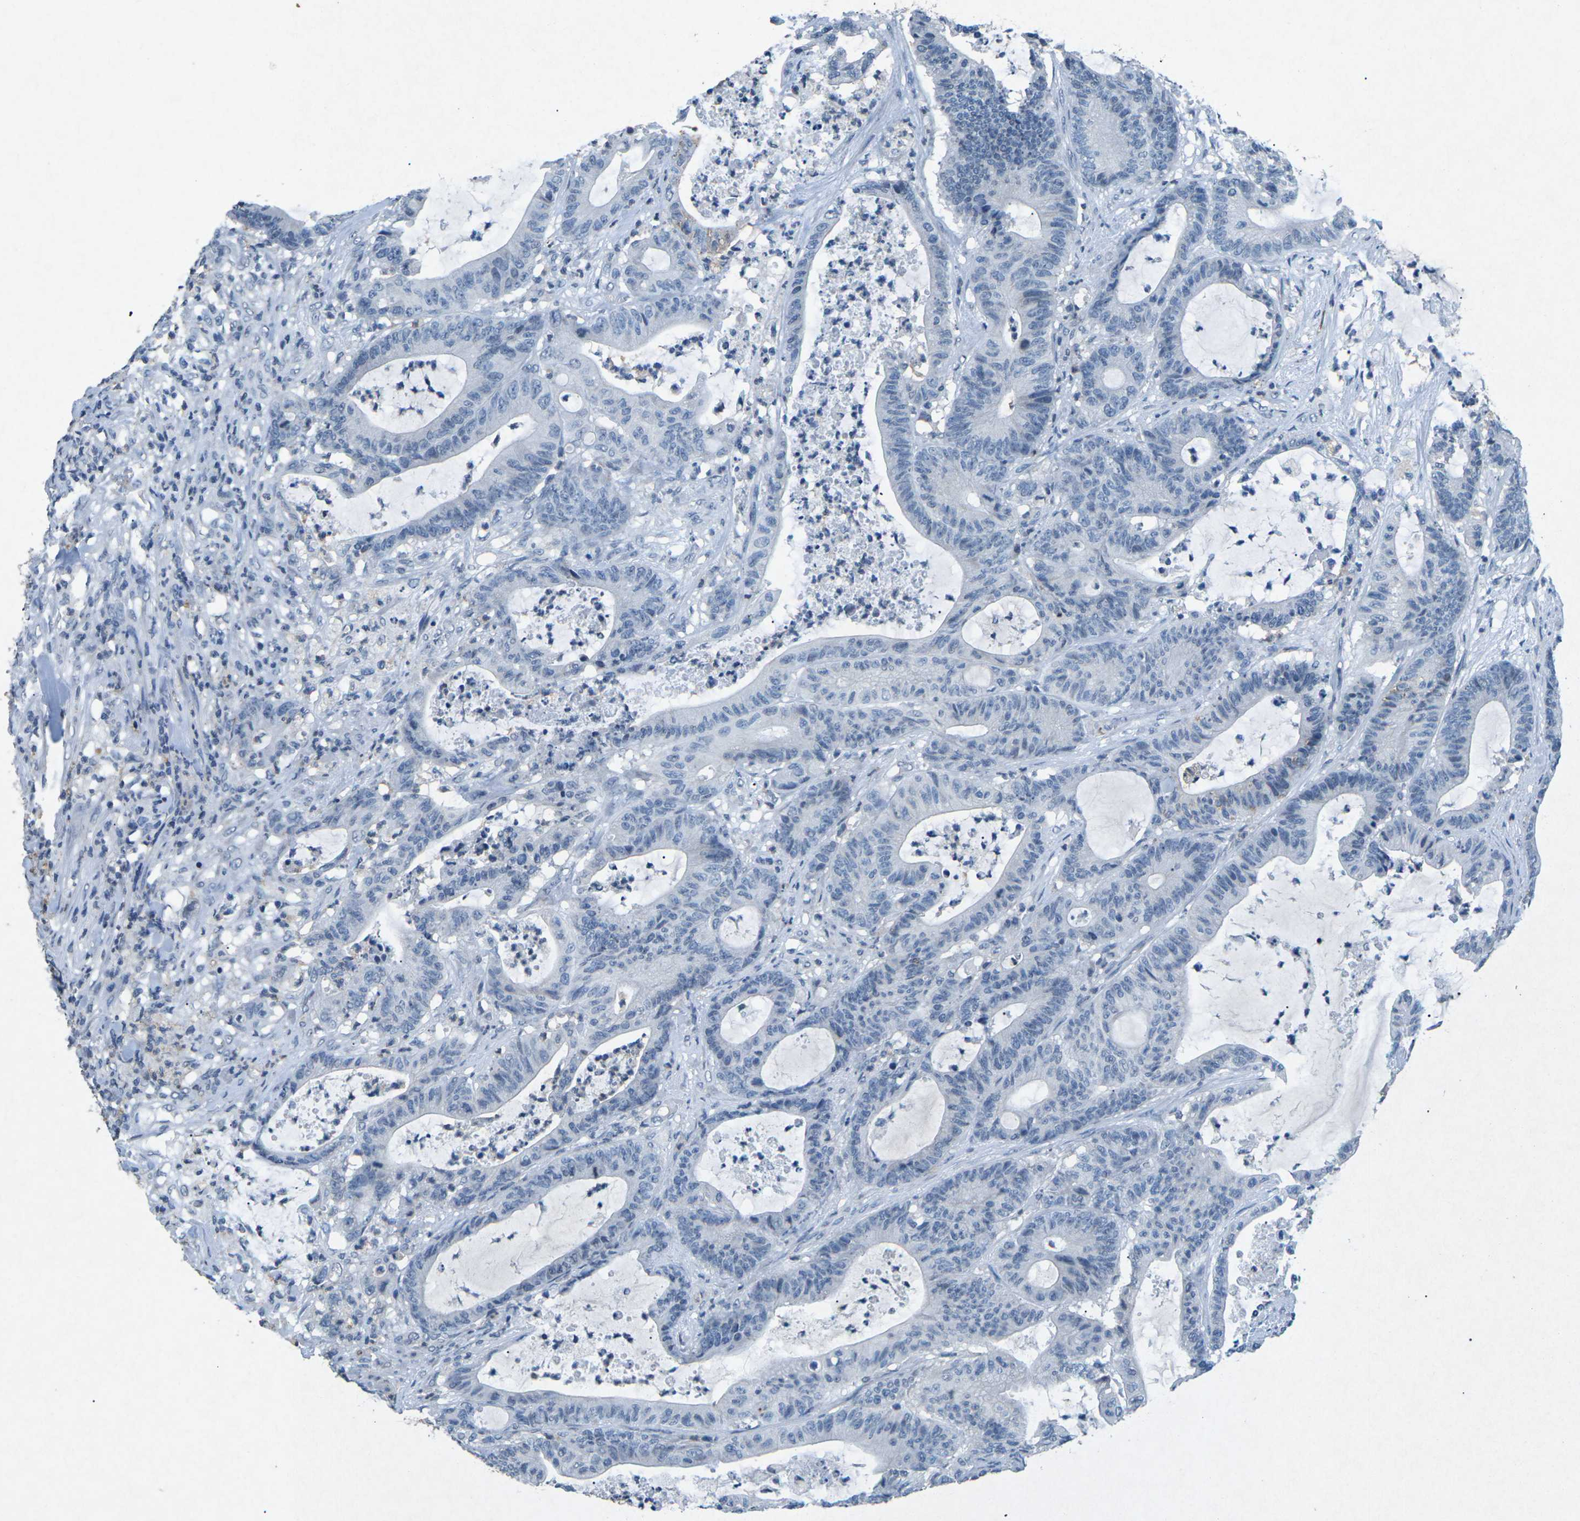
{"staining": {"intensity": "negative", "quantity": "none", "location": "none"}, "tissue": "colorectal cancer", "cell_type": "Tumor cells", "image_type": "cancer", "snomed": [{"axis": "morphology", "description": "Adenocarcinoma, NOS"}, {"axis": "topography", "description": "Colon"}], "caption": "This is an immunohistochemistry photomicrograph of human colorectal cancer. There is no positivity in tumor cells.", "gene": "A1BG", "patient": {"sex": "female", "age": 84}}